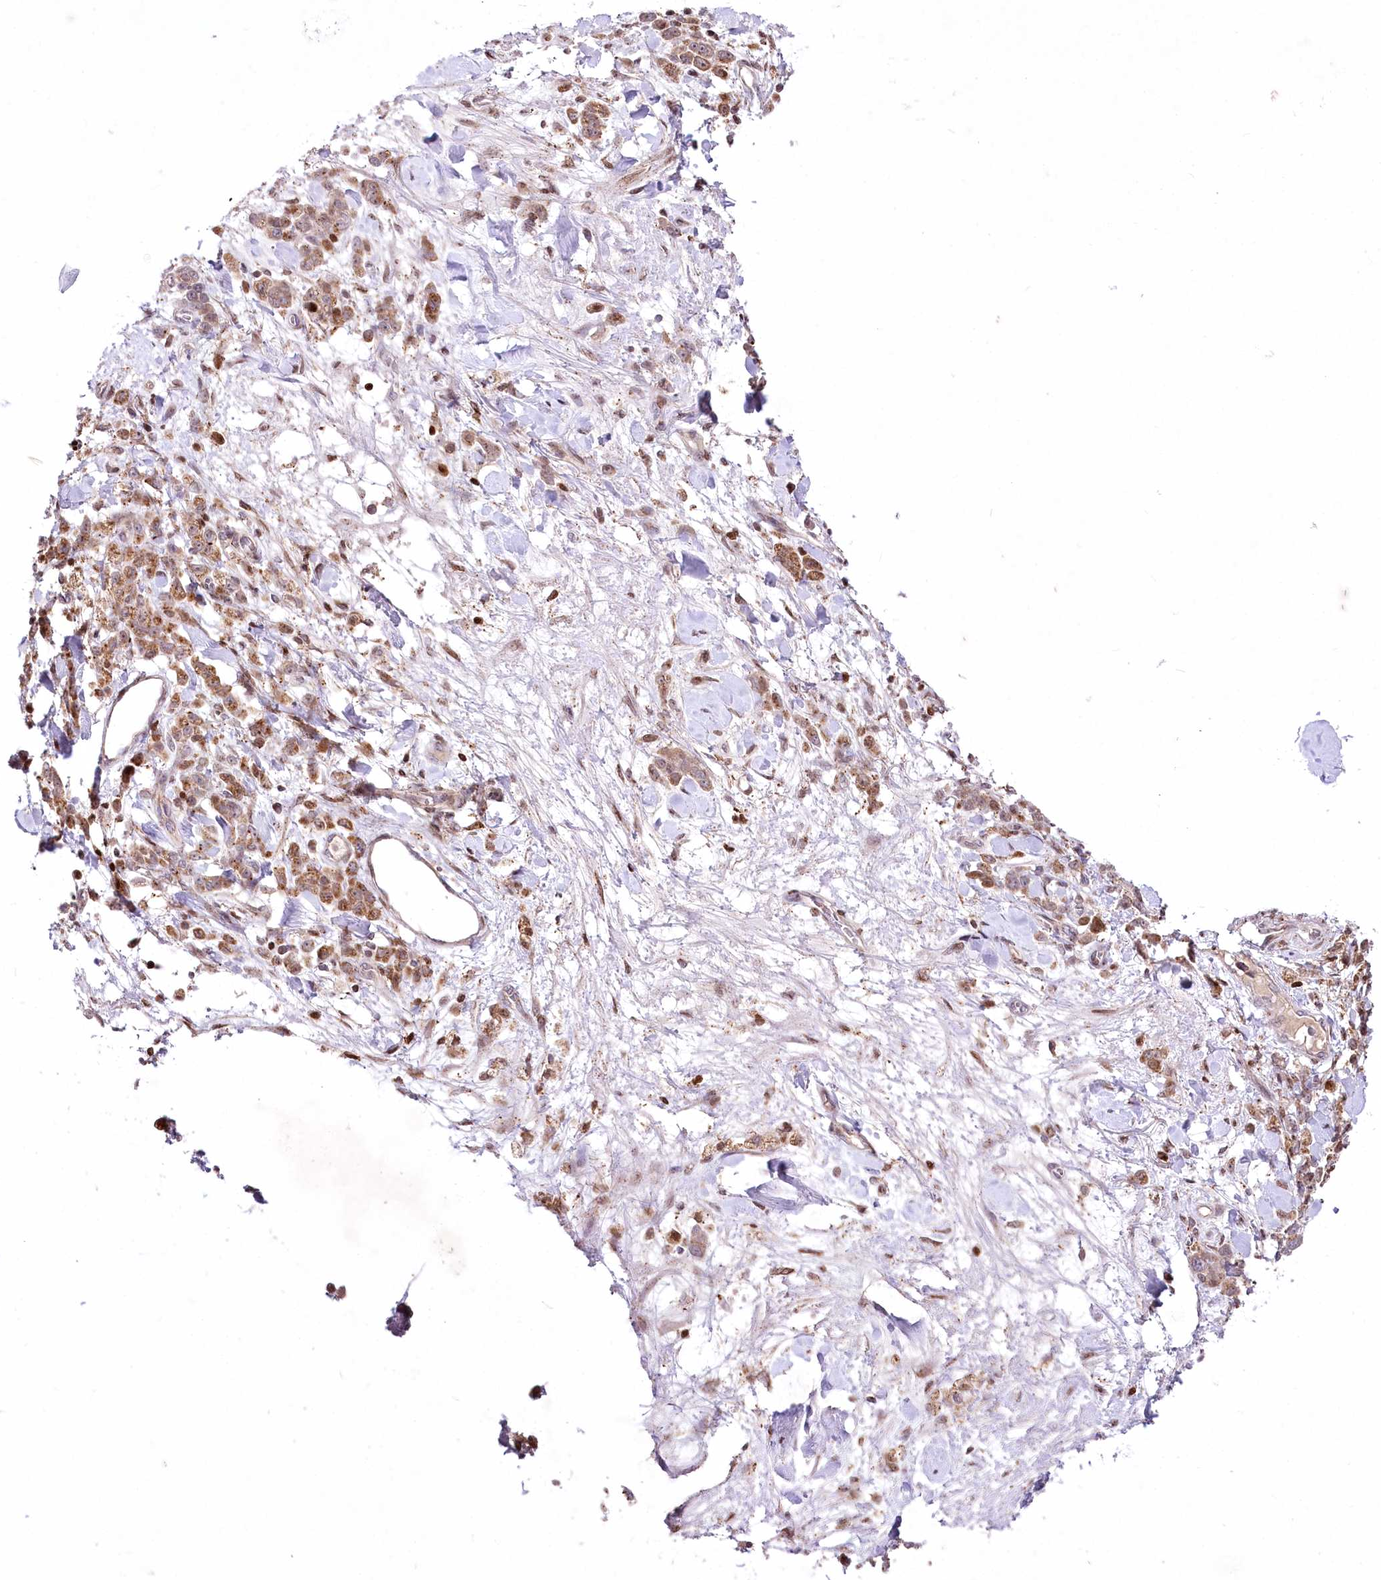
{"staining": {"intensity": "moderate", "quantity": ">75%", "location": "cytoplasmic/membranous"}, "tissue": "stomach cancer", "cell_type": "Tumor cells", "image_type": "cancer", "snomed": [{"axis": "morphology", "description": "Normal tissue, NOS"}, {"axis": "morphology", "description": "Adenocarcinoma, NOS"}, {"axis": "topography", "description": "Stomach"}], "caption": "Tumor cells display medium levels of moderate cytoplasmic/membranous expression in about >75% of cells in human stomach adenocarcinoma. (DAB (3,3'-diaminobenzidine) IHC, brown staining for protein, blue staining for nuclei).", "gene": "ZFYVE27", "patient": {"sex": "male", "age": 82}}